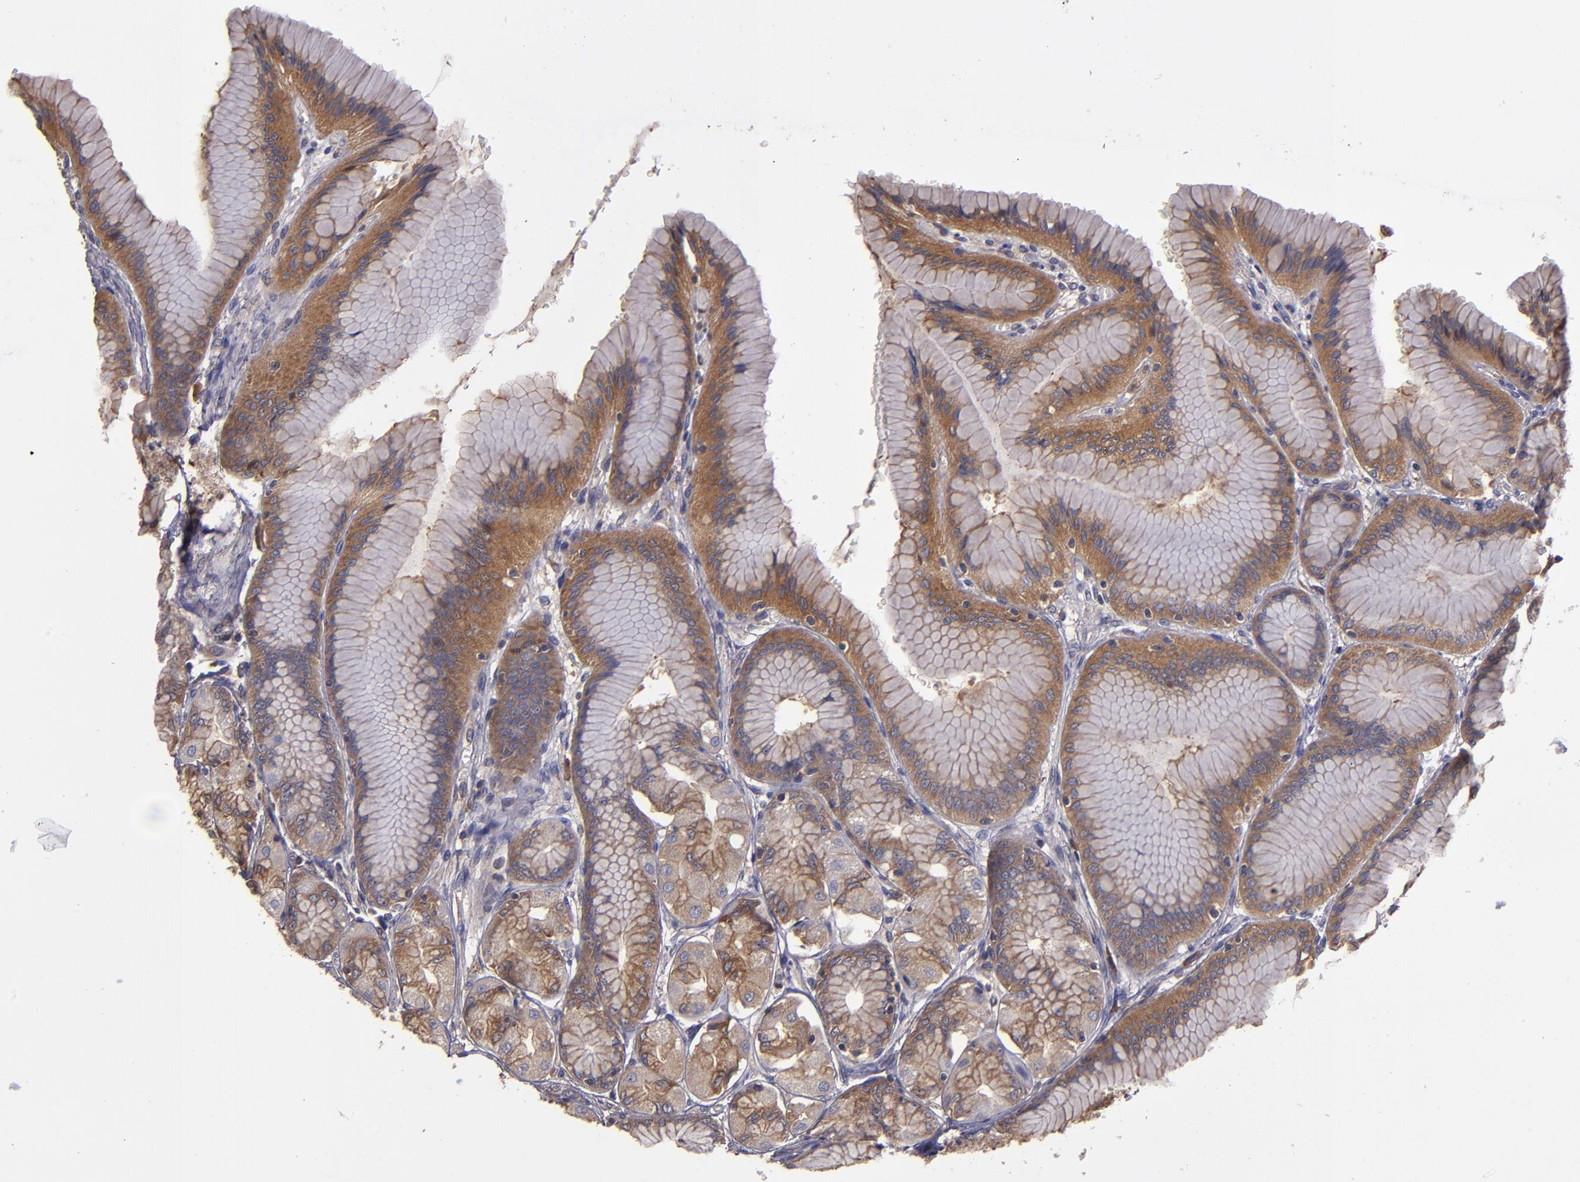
{"staining": {"intensity": "moderate", "quantity": ">75%", "location": "cytoplasmic/membranous"}, "tissue": "stomach", "cell_type": "Glandular cells", "image_type": "normal", "snomed": [{"axis": "morphology", "description": "Normal tissue, NOS"}, {"axis": "morphology", "description": "Adenocarcinoma, NOS"}, {"axis": "topography", "description": "Stomach"}, {"axis": "topography", "description": "Stomach, lower"}], "caption": "Protein staining by immunohistochemistry (IHC) exhibits moderate cytoplasmic/membranous expression in approximately >75% of glandular cells in unremarkable stomach.", "gene": "CARS1", "patient": {"sex": "female", "age": 65}}